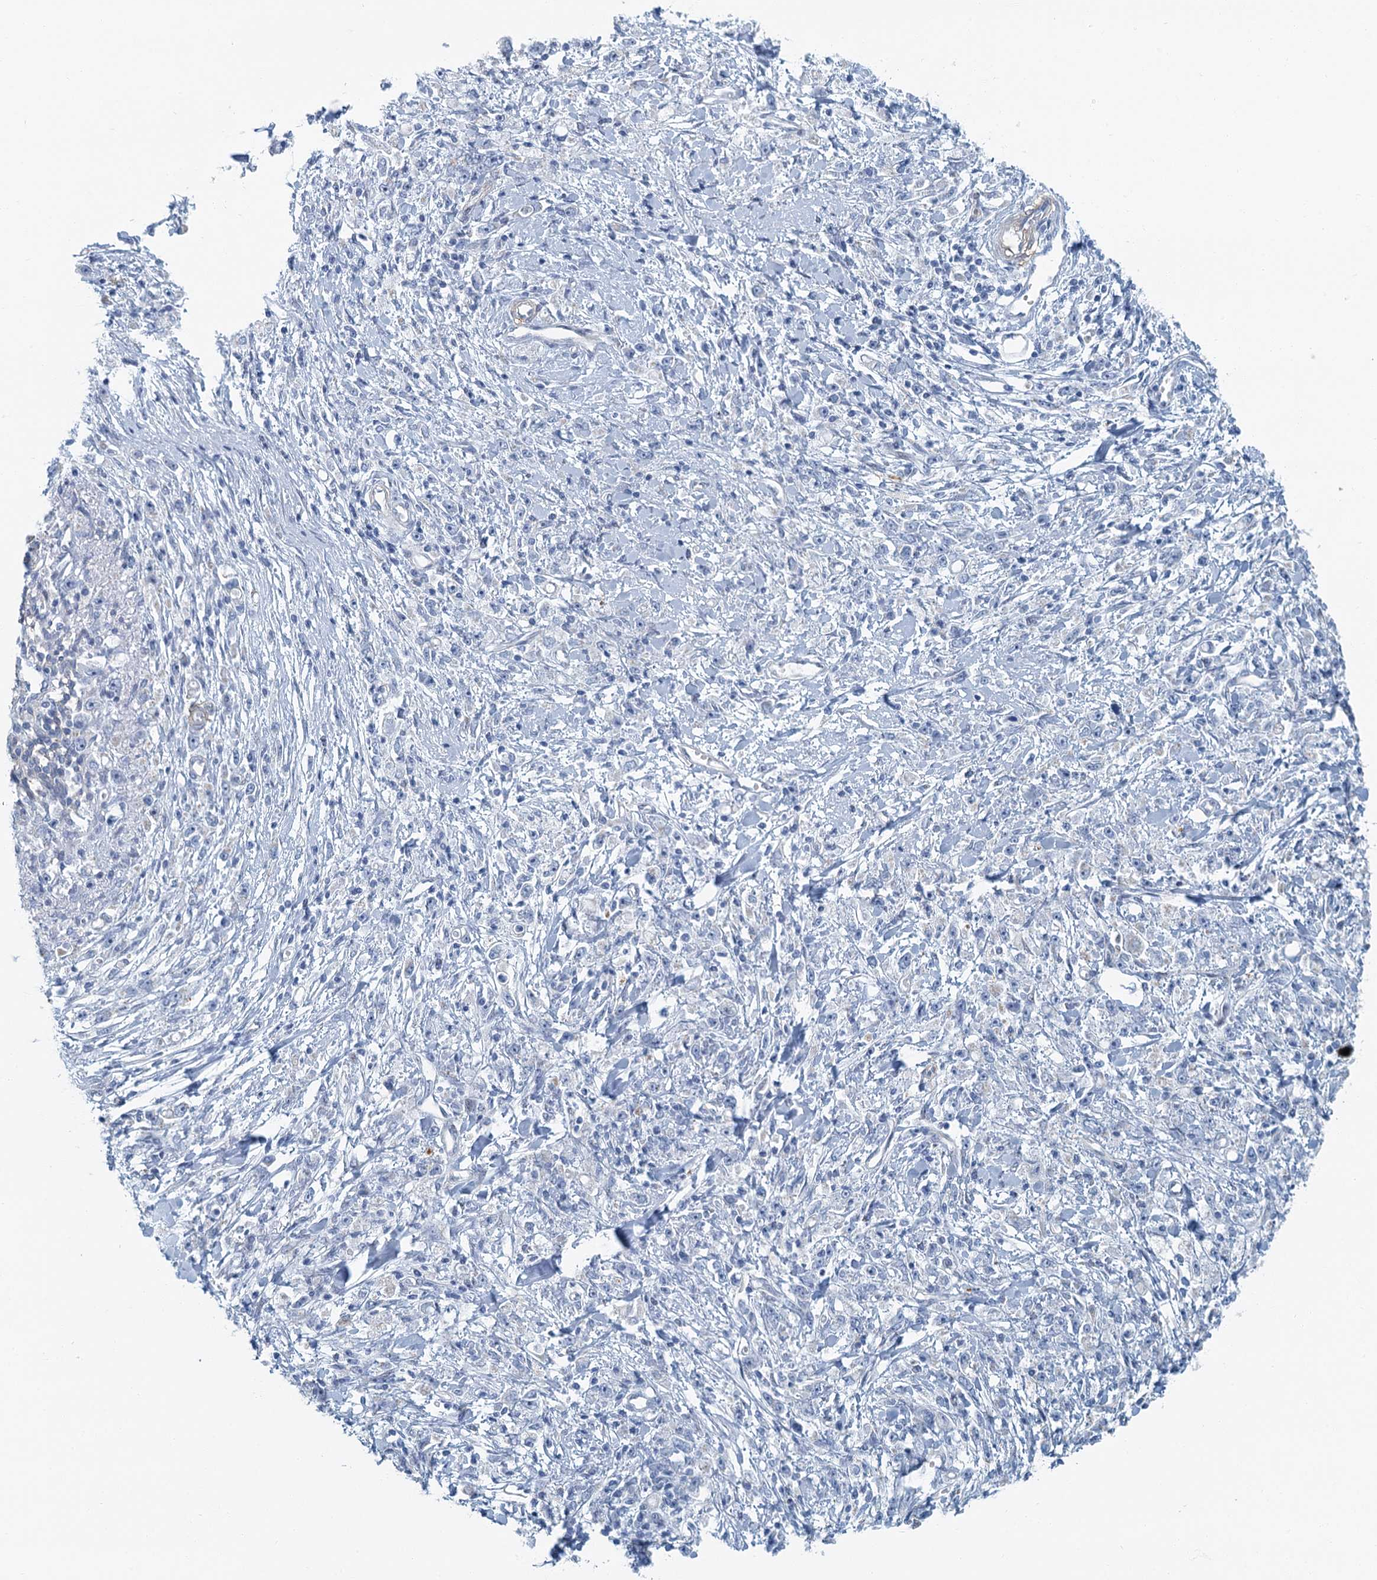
{"staining": {"intensity": "negative", "quantity": "none", "location": "none"}, "tissue": "stomach cancer", "cell_type": "Tumor cells", "image_type": "cancer", "snomed": [{"axis": "morphology", "description": "Adenocarcinoma, NOS"}, {"axis": "topography", "description": "Stomach"}], "caption": "DAB (3,3'-diaminobenzidine) immunohistochemical staining of adenocarcinoma (stomach) displays no significant expression in tumor cells. The staining is performed using DAB (3,3'-diaminobenzidine) brown chromogen with nuclei counter-stained in using hematoxylin.", "gene": "ZNF527", "patient": {"sex": "female", "age": 59}}